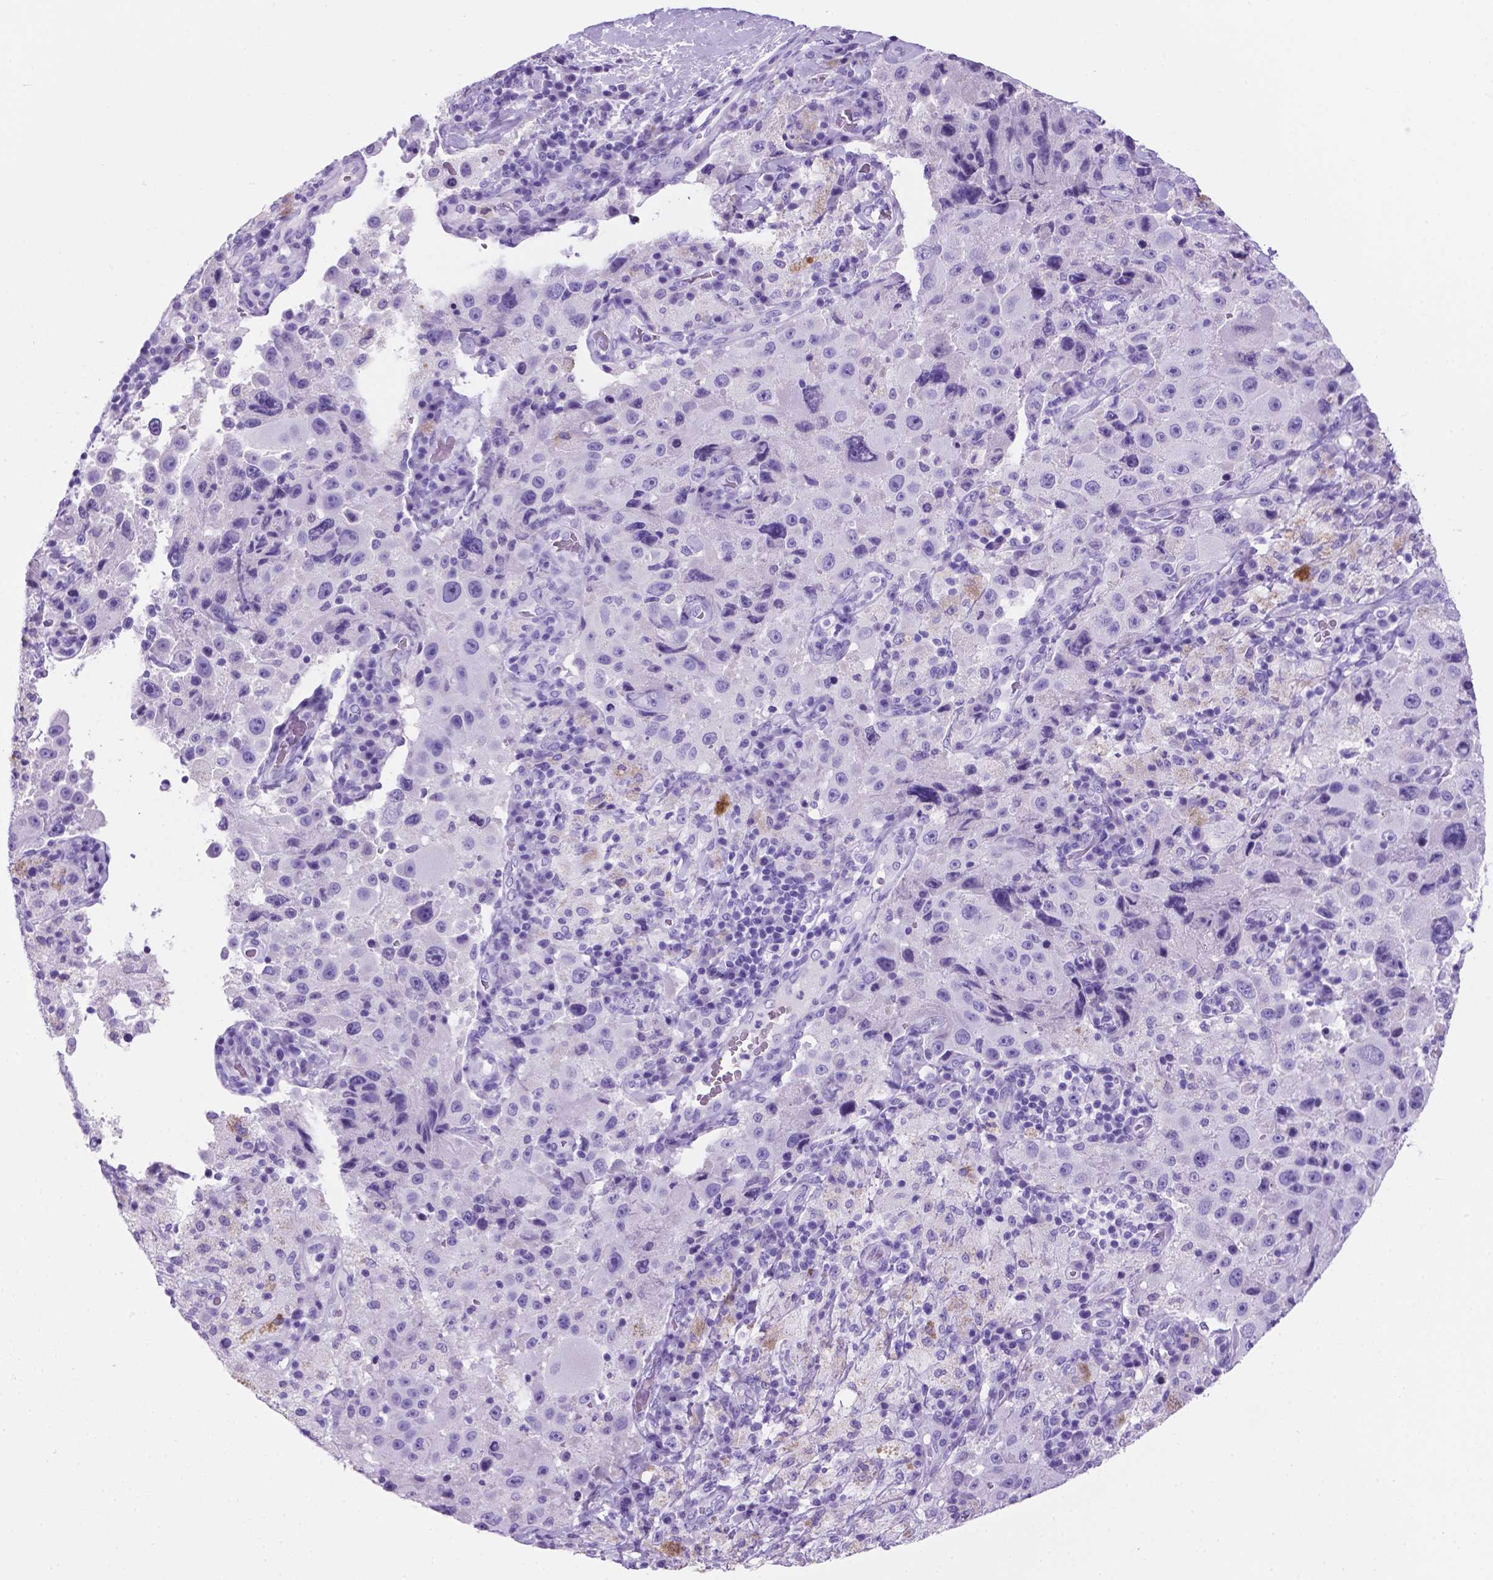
{"staining": {"intensity": "negative", "quantity": "none", "location": "none"}, "tissue": "melanoma", "cell_type": "Tumor cells", "image_type": "cancer", "snomed": [{"axis": "morphology", "description": "Malignant melanoma, Metastatic site"}, {"axis": "topography", "description": "Lymph node"}], "caption": "Immunohistochemistry (IHC) micrograph of neoplastic tissue: melanoma stained with DAB shows no significant protein expression in tumor cells.", "gene": "C17orf107", "patient": {"sex": "male", "age": 62}}